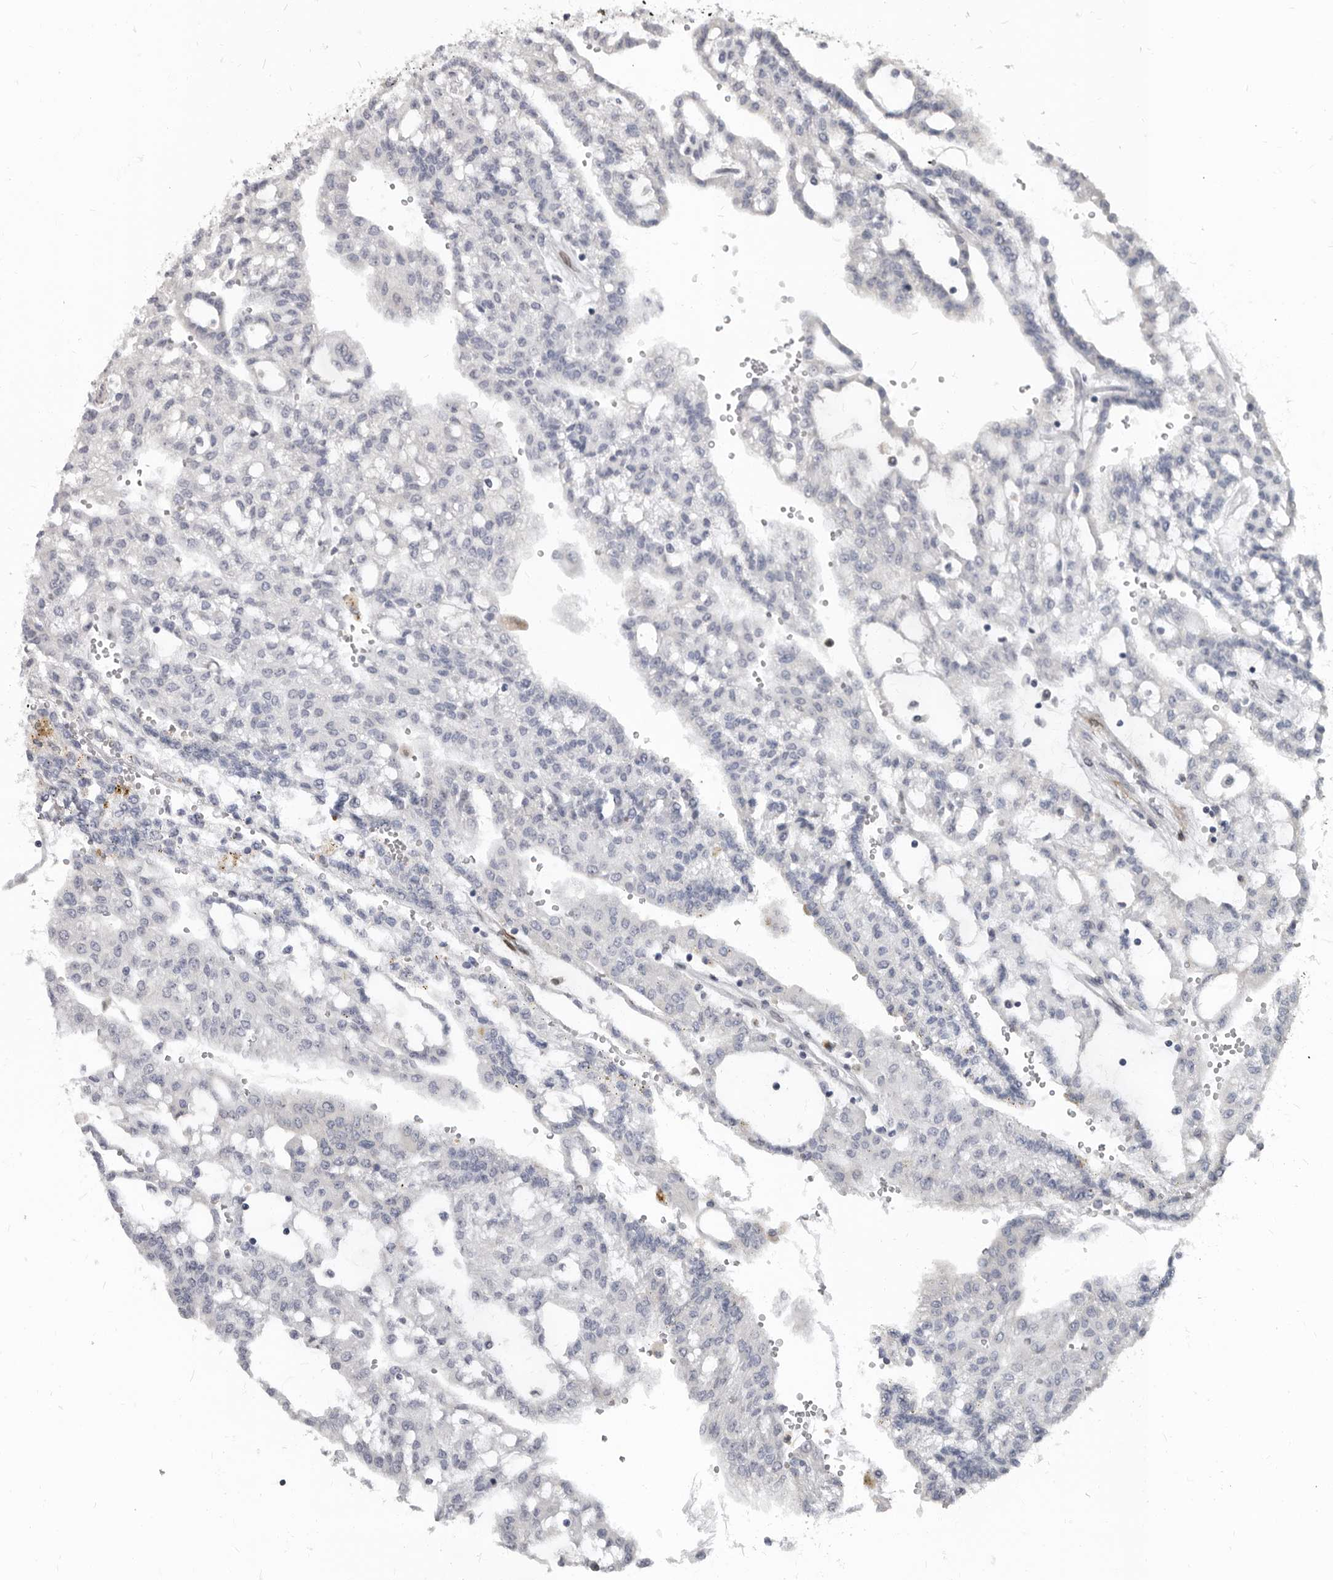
{"staining": {"intensity": "negative", "quantity": "none", "location": "none"}, "tissue": "renal cancer", "cell_type": "Tumor cells", "image_type": "cancer", "snomed": [{"axis": "morphology", "description": "Adenocarcinoma, NOS"}, {"axis": "topography", "description": "Kidney"}], "caption": "This is an immunohistochemistry micrograph of adenocarcinoma (renal). There is no positivity in tumor cells.", "gene": "MRGPRF", "patient": {"sex": "male", "age": 63}}